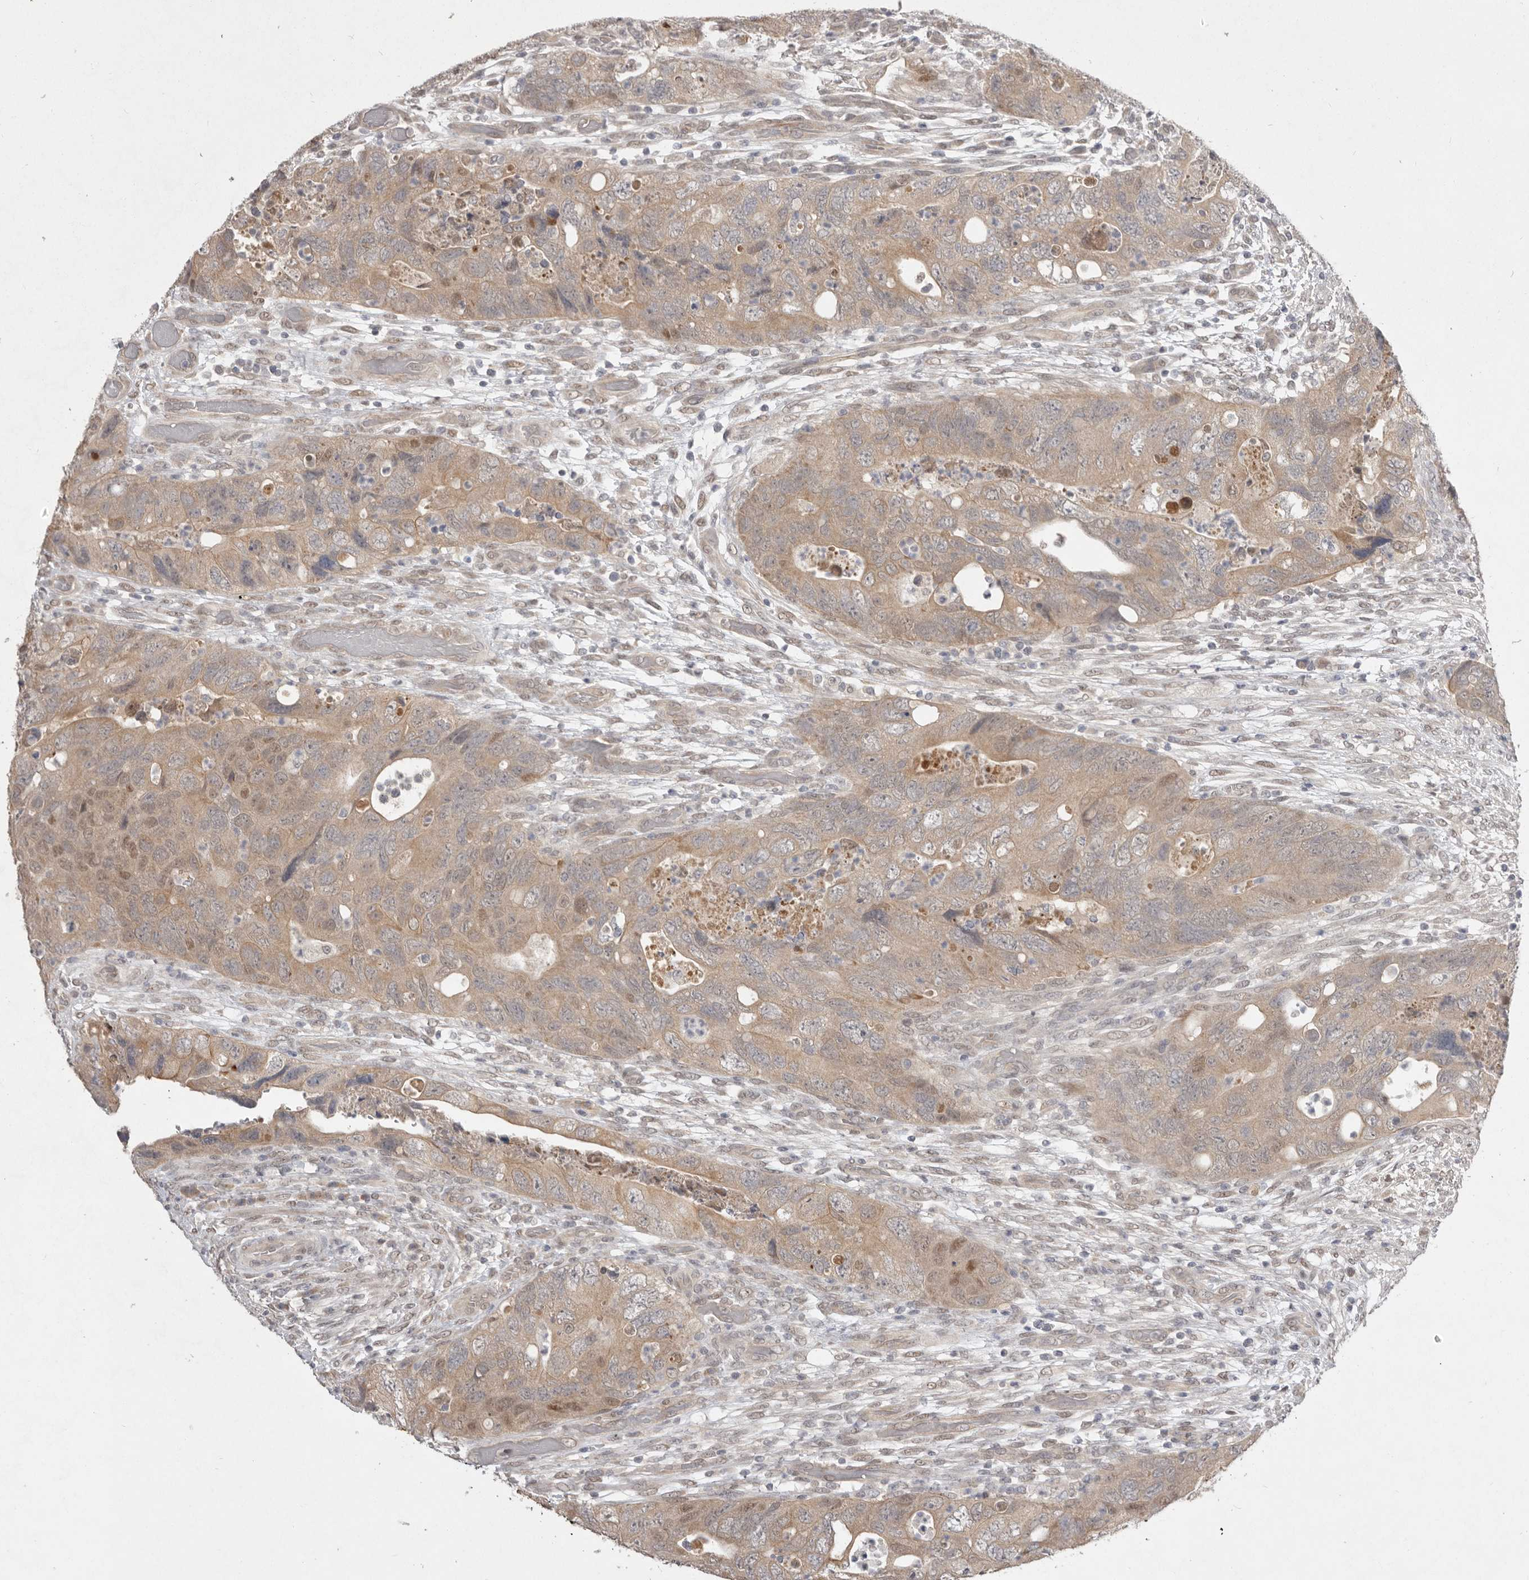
{"staining": {"intensity": "weak", "quantity": ">75%", "location": "cytoplasmic/membranous"}, "tissue": "colorectal cancer", "cell_type": "Tumor cells", "image_type": "cancer", "snomed": [{"axis": "morphology", "description": "Adenocarcinoma, NOS"}, {"axis": "topography", "description": "Rectum"}], "caption": "Weak cytoplasmic/membranous protein positivity is seen in about >75% of tumor cells in colorectal cancer (adenocarcinoma).", "gene": "NSUN4", "patient": {"sex": "male", "age": 63}}